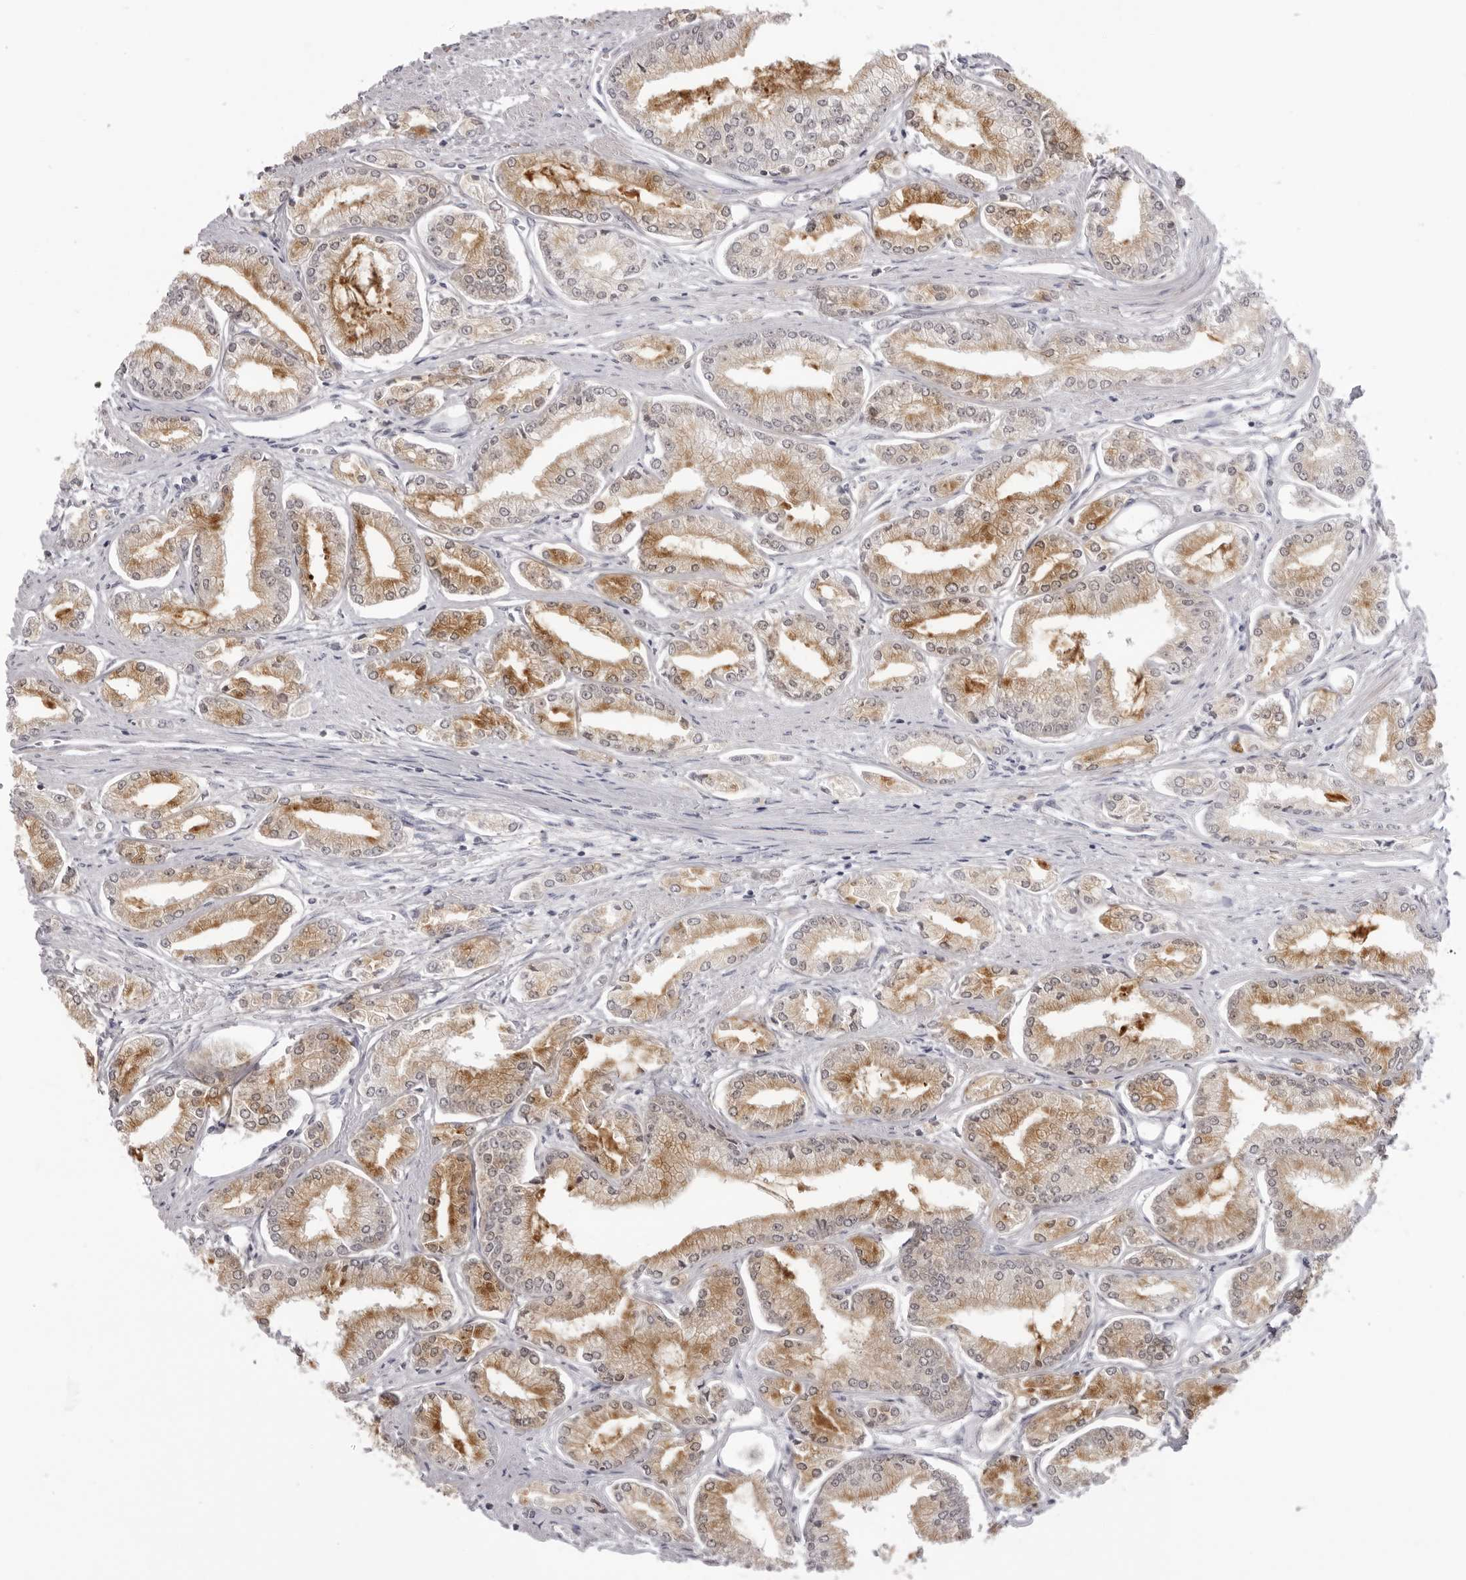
{"staining": {"intensity": "moderate", "quantity": ">75%", "location": "cytoplasmic/membranous"}, "tissue": "prostate cancer", "cell_type": "Tumor cells", "image_type": "cancer", "snomed": [{"axis": "morphology", "description": "Adenocarcinoma, Low grade"}, {"axis": "topography", "description": "Prostate"}], "caption": "This is an image of immunohistochemistry (IHC) staining of prostate cancer, which shows moderate positivity in the cytoplasmic/membranous of tumor cells.", "gene": "SUGCT", "patient": {"sex": "male", "age": 52}}